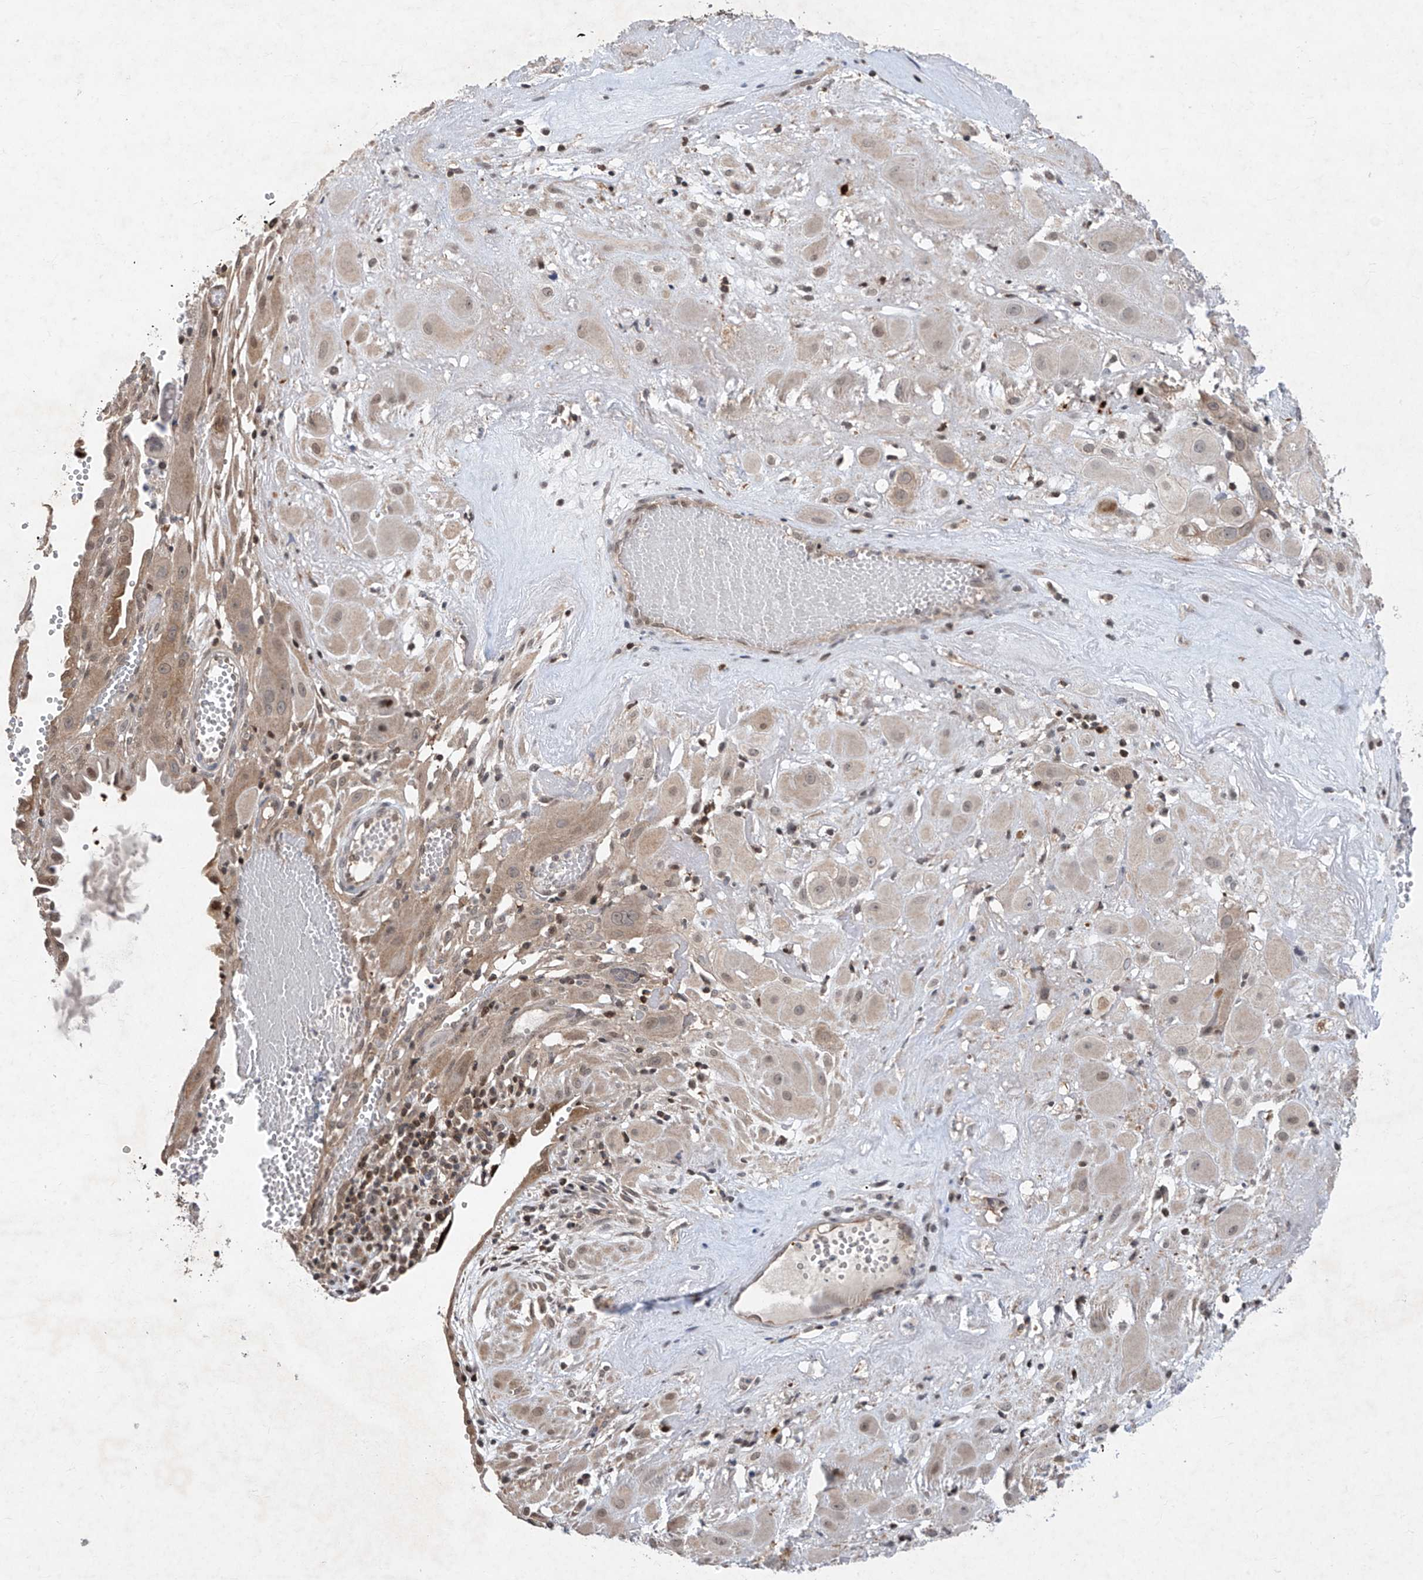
{"staining": {"intensity": "weak", "quantity": ">75%", "location": "cytoplasmic/membranous,nuclear"}, "tissue": "cervical cancer", "cell_type": "Tumor cells", "image_type": "cancer", "snomed": [{"axis": "morphology", "description": "Squamous cell carcinoma, NOS"}, {"axis": "topography", "description": "Cervix"}], "caption": "DAB immunohistochemical staining of human squamous cell carcinoma (cervical) shows weak cytoplasmic/membranous and nuclear protein positivity in approximately >75% of tumor cells.", "gene": "ZNF358", "patient": {"sex": "female", "age": 34}}